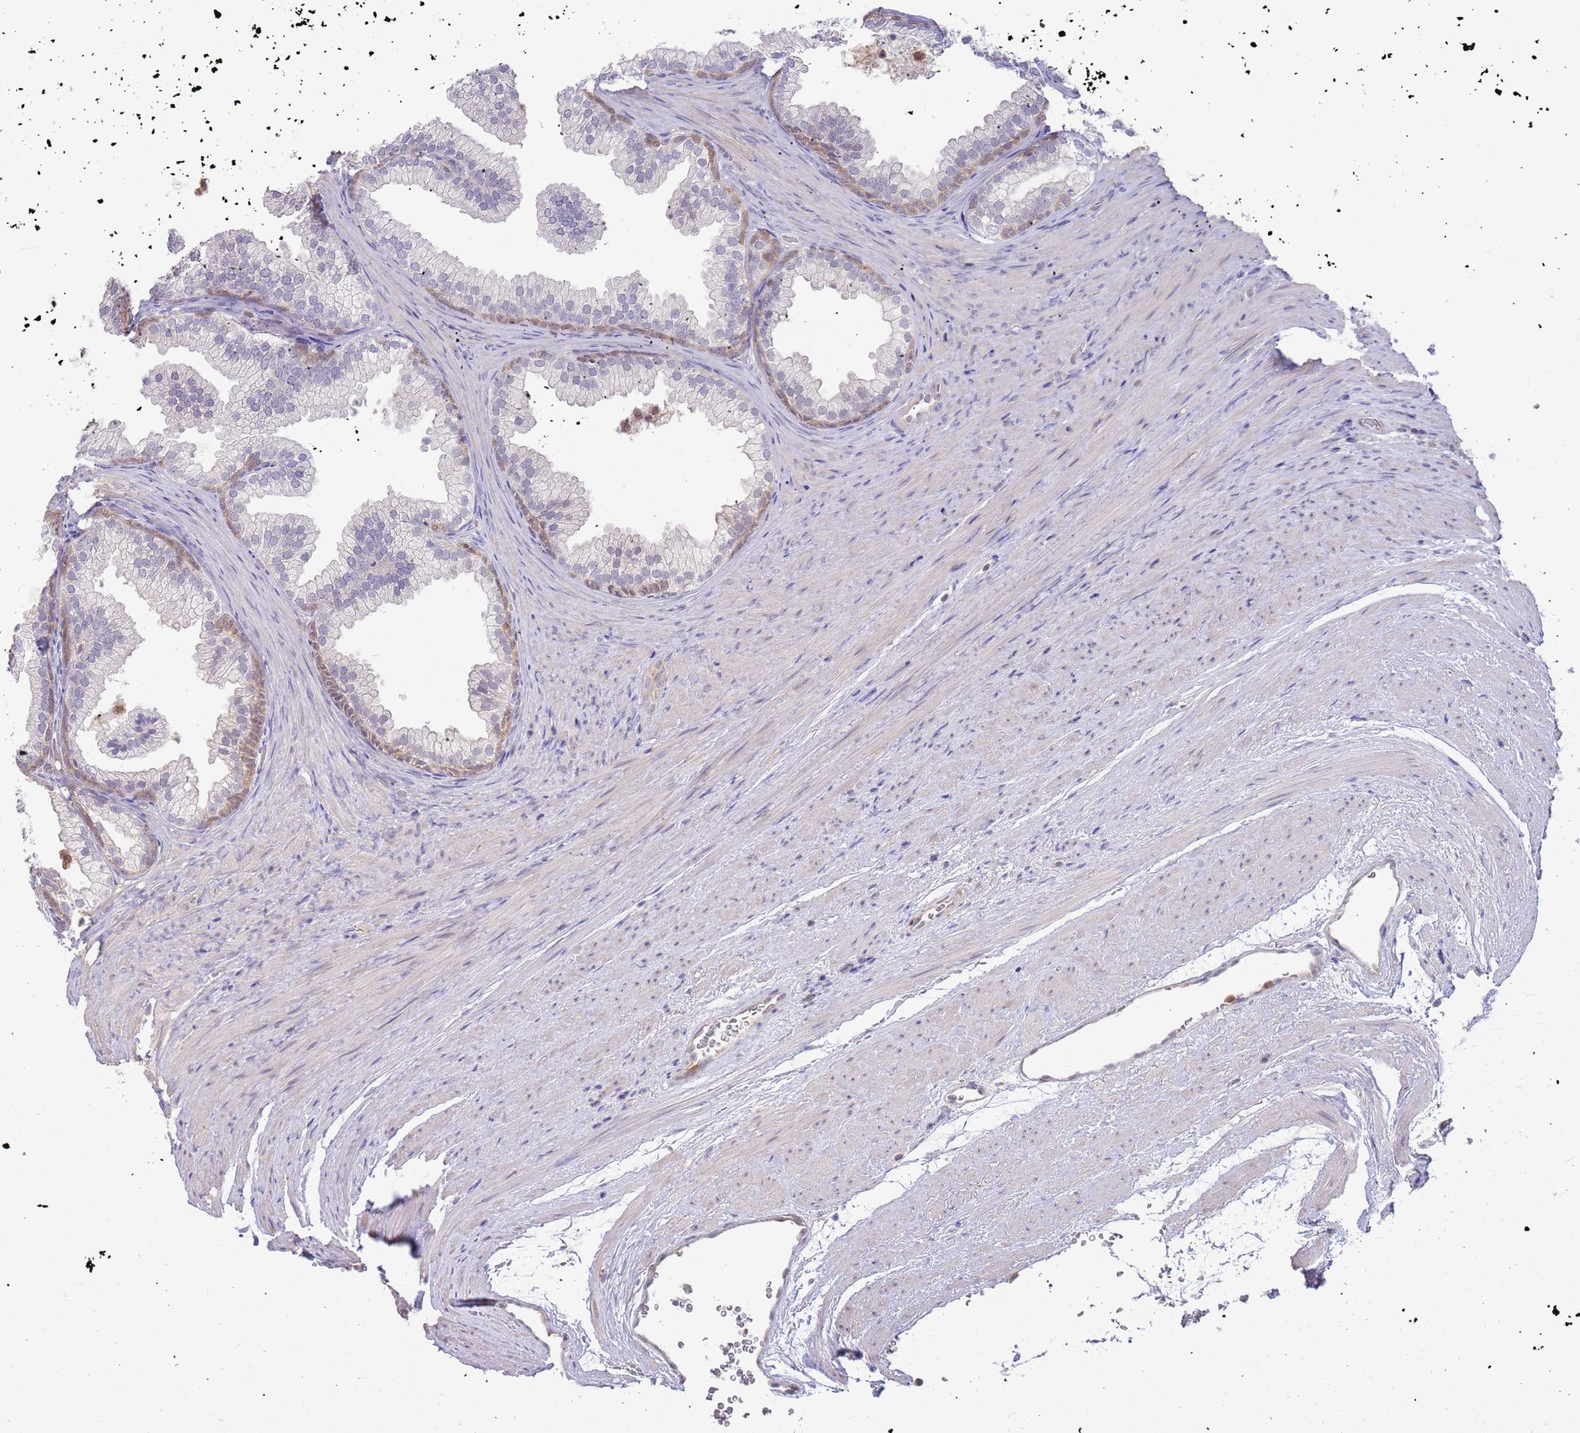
{"staining": {"intensity": "moderate", "quantity": "<25%", "location": "cytoplasmic/membranous"}, "tissue": "prostate", "cell_type": "Glandular cells", "image_type": "normal", "snomed": [{"axis": "morphology", "description": "Normal tissue, NOS"}, {"axis": "topography", "description": "Prostate"}], "caption": "Immunohistochemistry photomicrograph of normal prostate stained for a protein (brown), which displays low levels of moderate cytoplasmic/membranous staining in approximately <25% of glandular cells.", "gene": "AP5S1", "patient": {"sex": "male", "age": 76}}